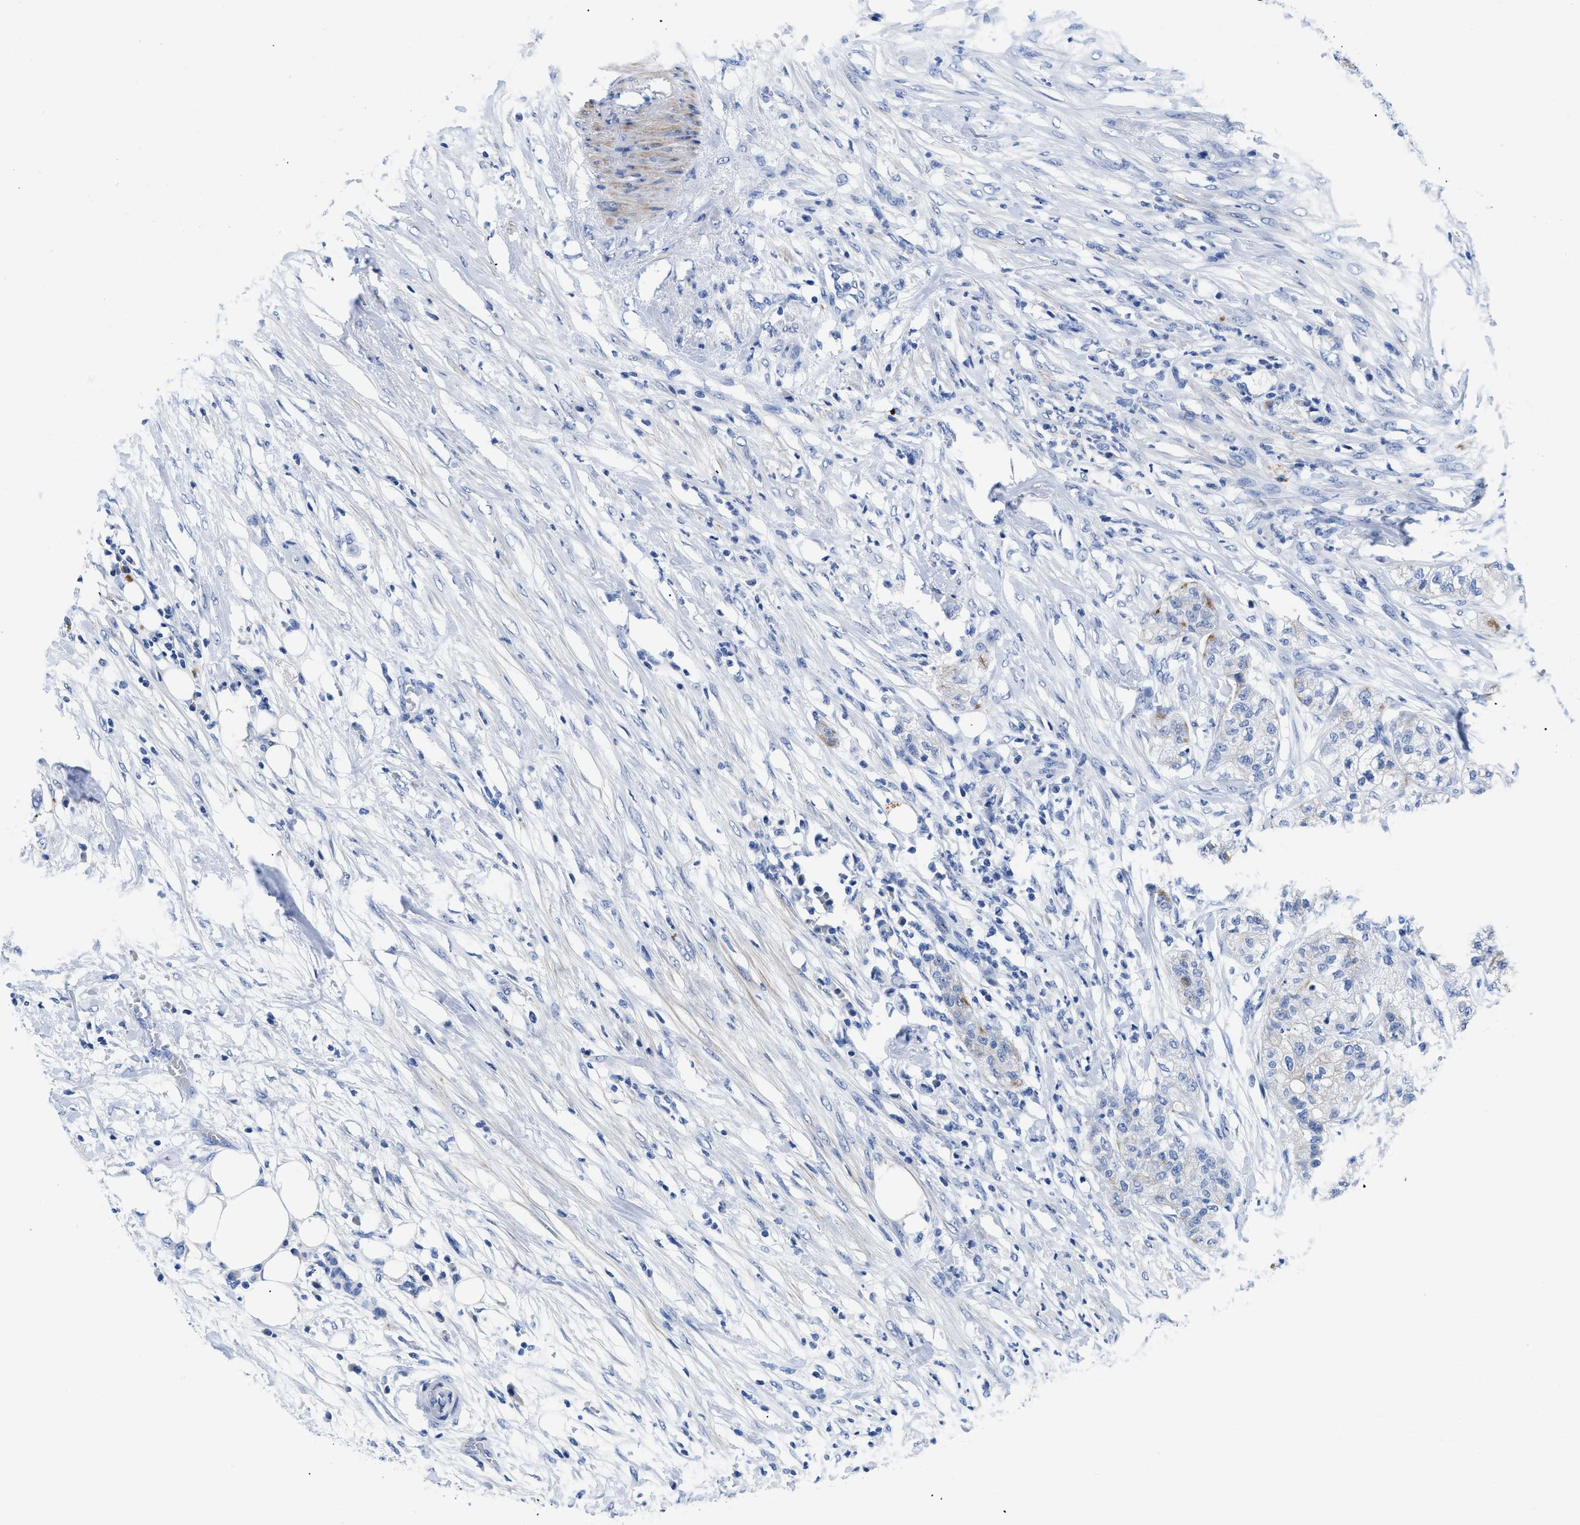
{"staining": {"intensity": "weak", "quantity": "<25%", "location": "cytoplasmic/membranous"}, "tissue": "pancreatic cancer", "cell_type": "Tumor cells", "image_type": "cancer", "snomed": [{"axis": "morphology", "description": "Adenocarcinoma, NOS"}, {"axis": "topography", "description": "Pancreas"}], "caption": "The immunohistochemistry (IHC) image has no significant expression in tumor cells of pancreatic cancer (adenocarcinoma) tissue. (DAB (3,3'-diaminobenzidine) immunohistochemistry with hematoxylin counter stain).", "gene": "TMEM68", "patient": {"sex": "female", "age": 78}}